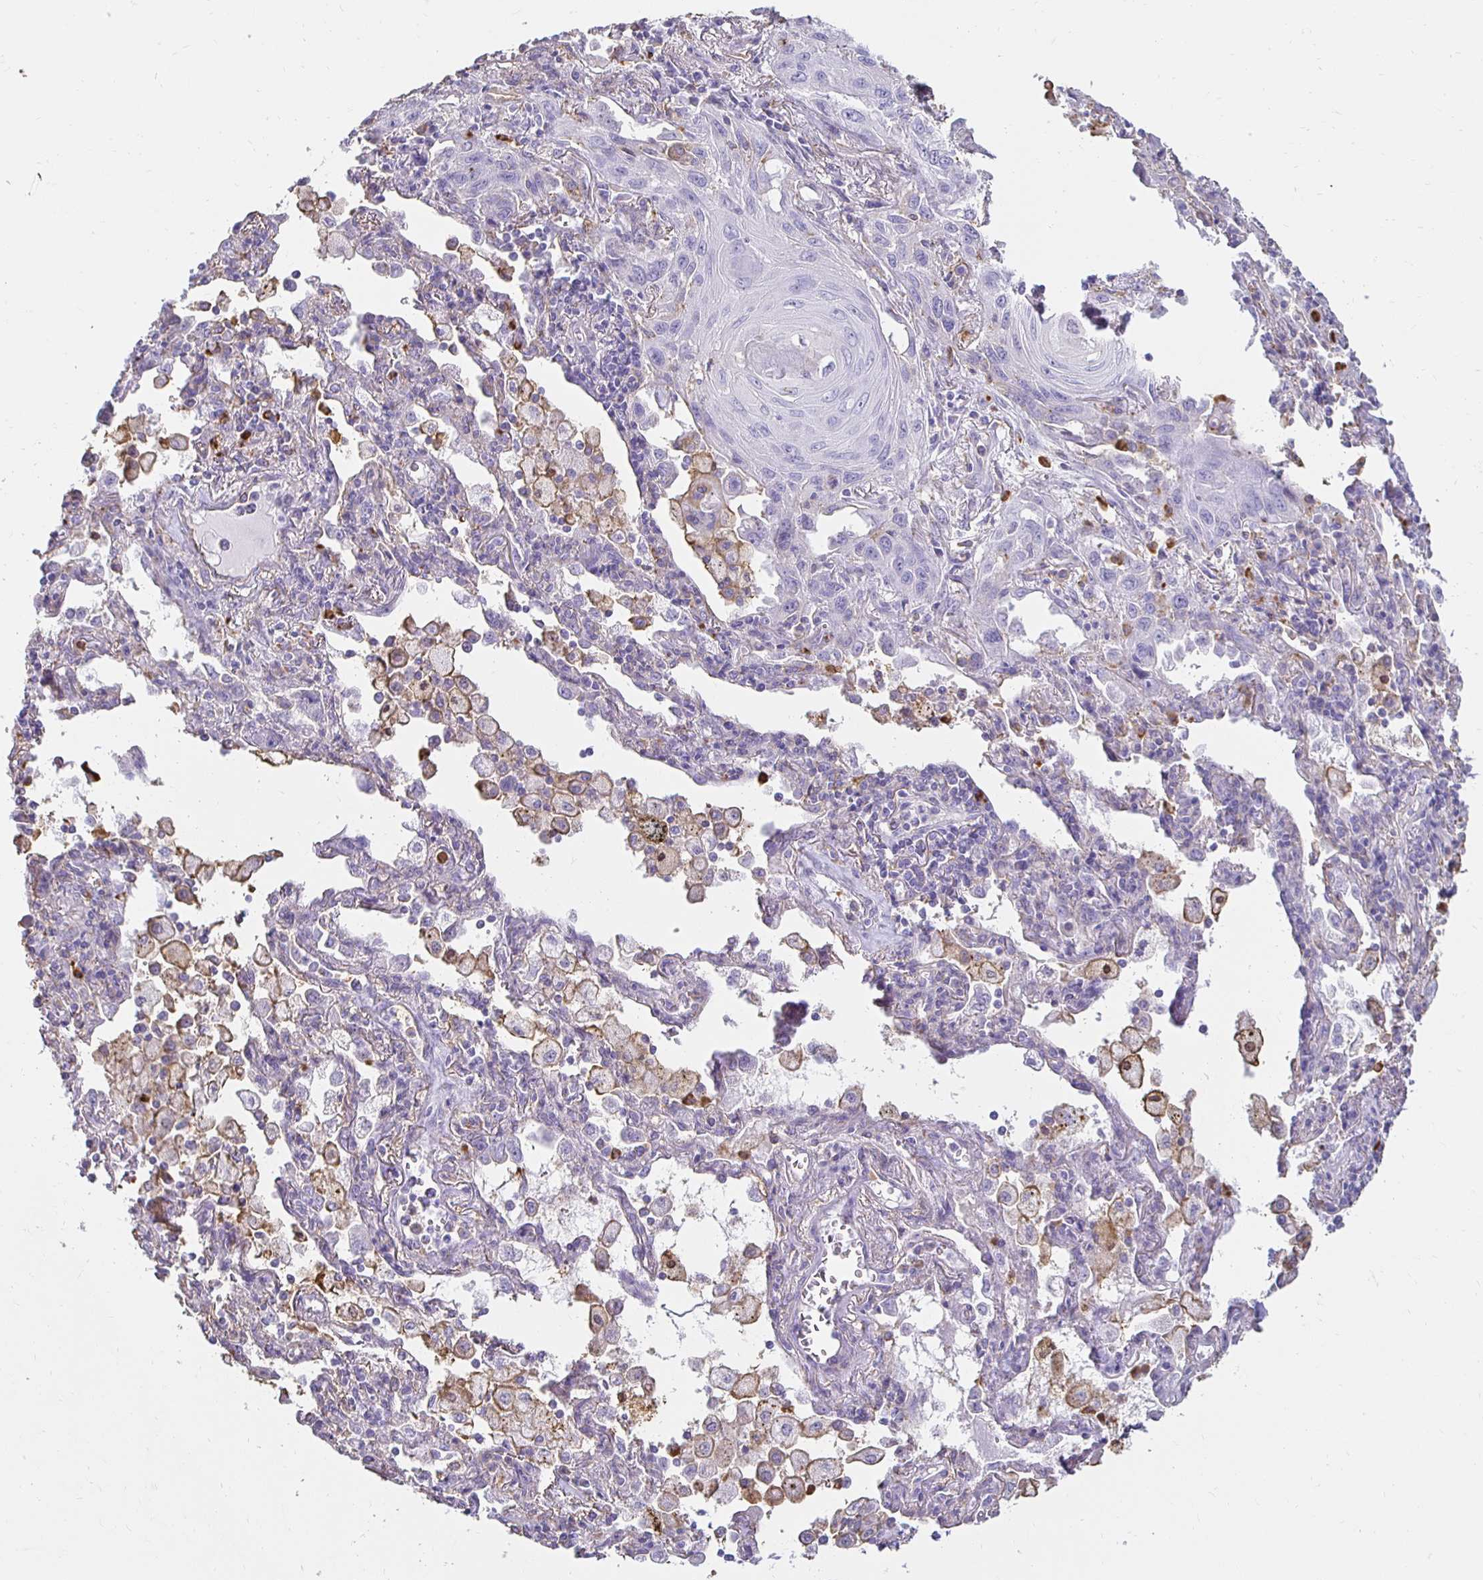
{"staining": {"intensity": "negative", "quantity": "none", "location": "none"}, "tissue": "lung cancer", "cell_type": "Tumor cells", "image_type": "cancer", "snomed": [{"axis": "morphology", "description": "Squamous cell carcinoma, NOS"}, {"axis": "topography", "description": "Lung"}], "caption": "A high-resolution micrograph shows immunohistochemistry staining of lung squamous cell carcinoma, which displays no significant staining in tumor cells.", "gene": "TAS1R3", "patient": {"sex": "male", "age": 79}}